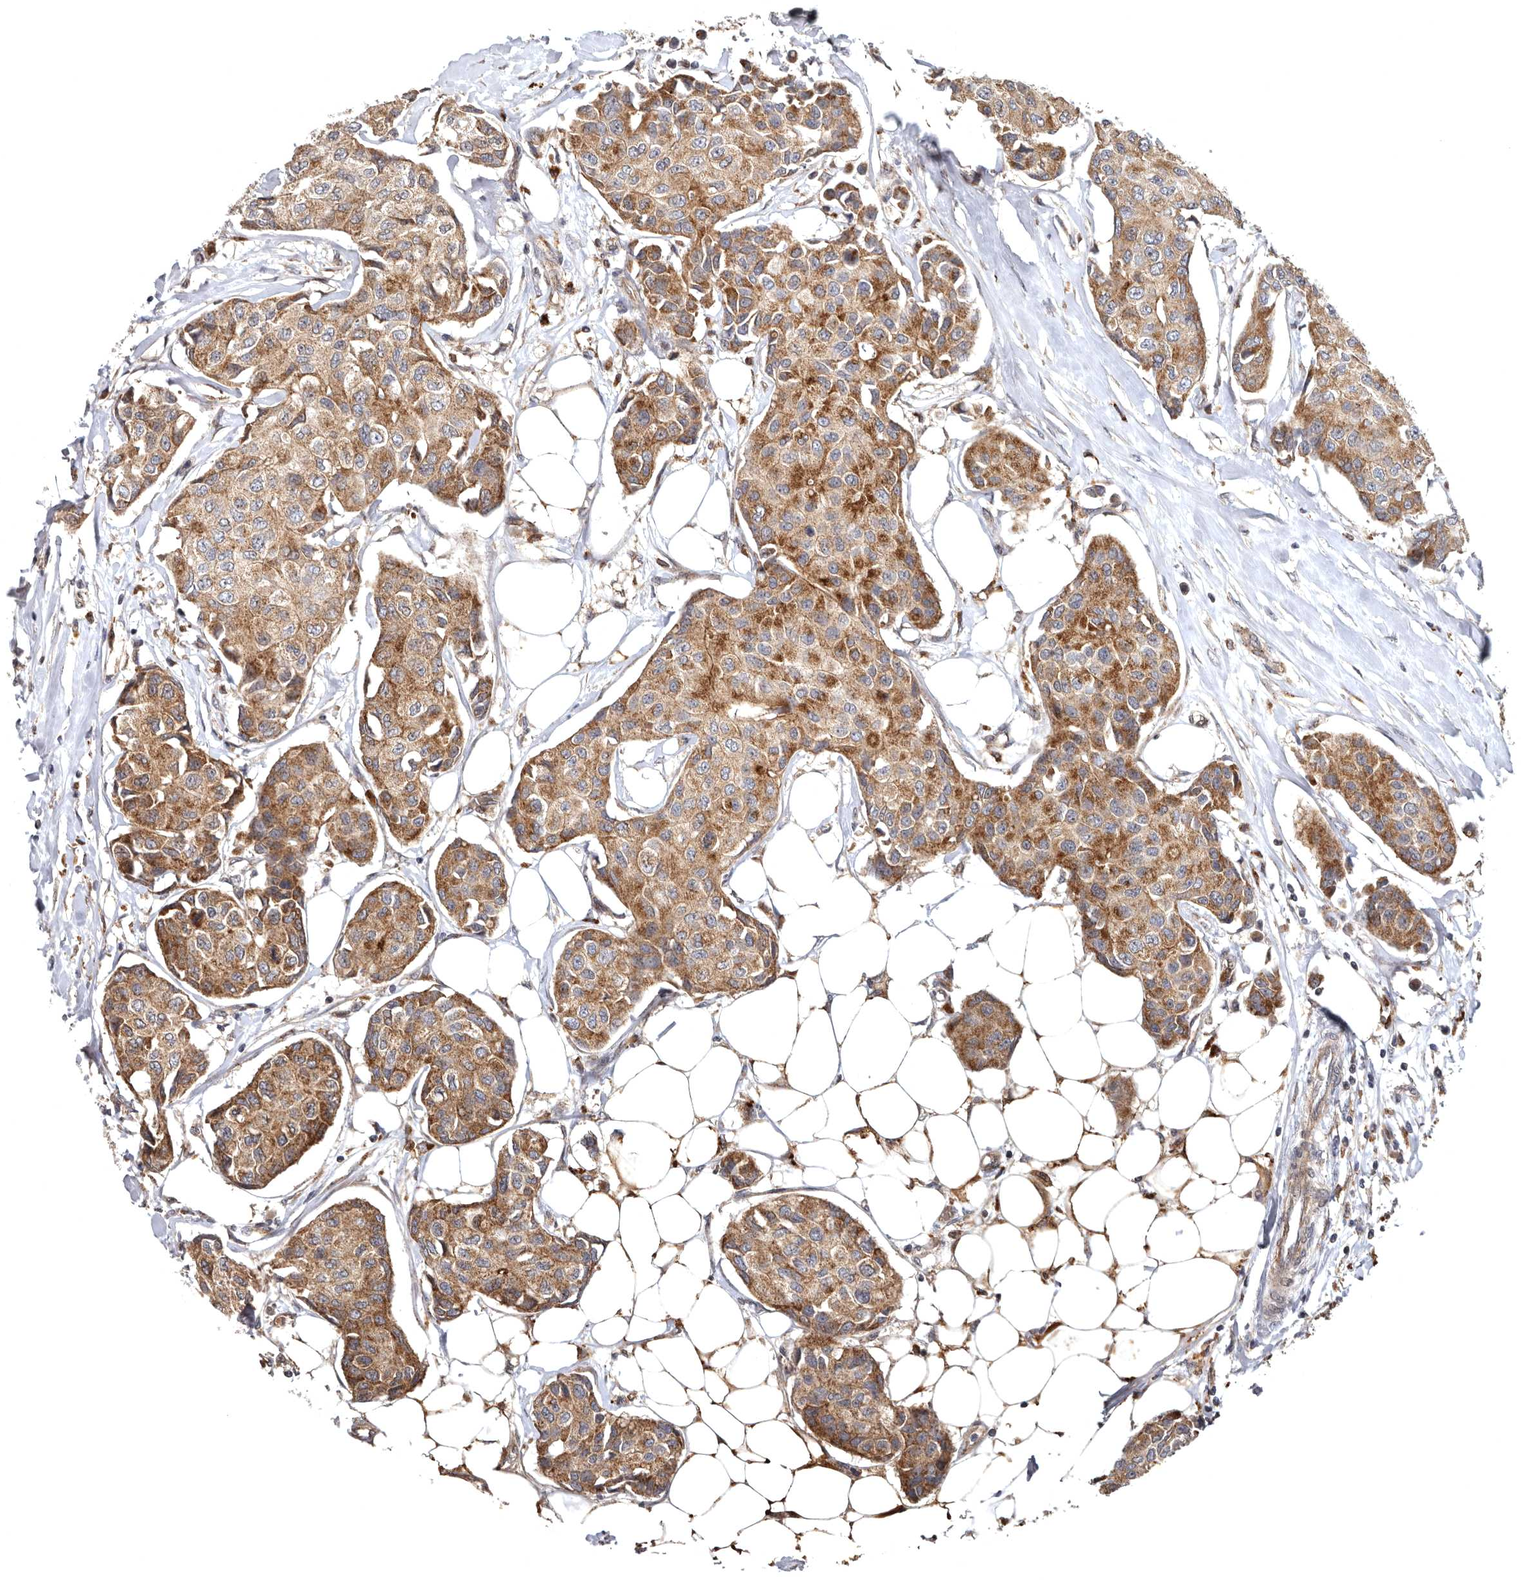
{"staining": {"intensity": "moderate", "quantity": ">75%", "location": "cytoplasmic/membranous"}, "tissue": "breast cancer", "cell_type": "Tumor cells", "image_type": "cancer", "snomed": [{"axis": "morphology", "description": "Duct carcinoma"}, {"axis": "topography", "description": "Breast"}], "caption": "Human breast intraductal carcinoma stained for a protein (brown) exhibits moderate cytoplasmic/membranous positive staining in about >75% of tumor cells.", "gene": "FGFR4", "patient": {"sex": "female", "age": 80}}